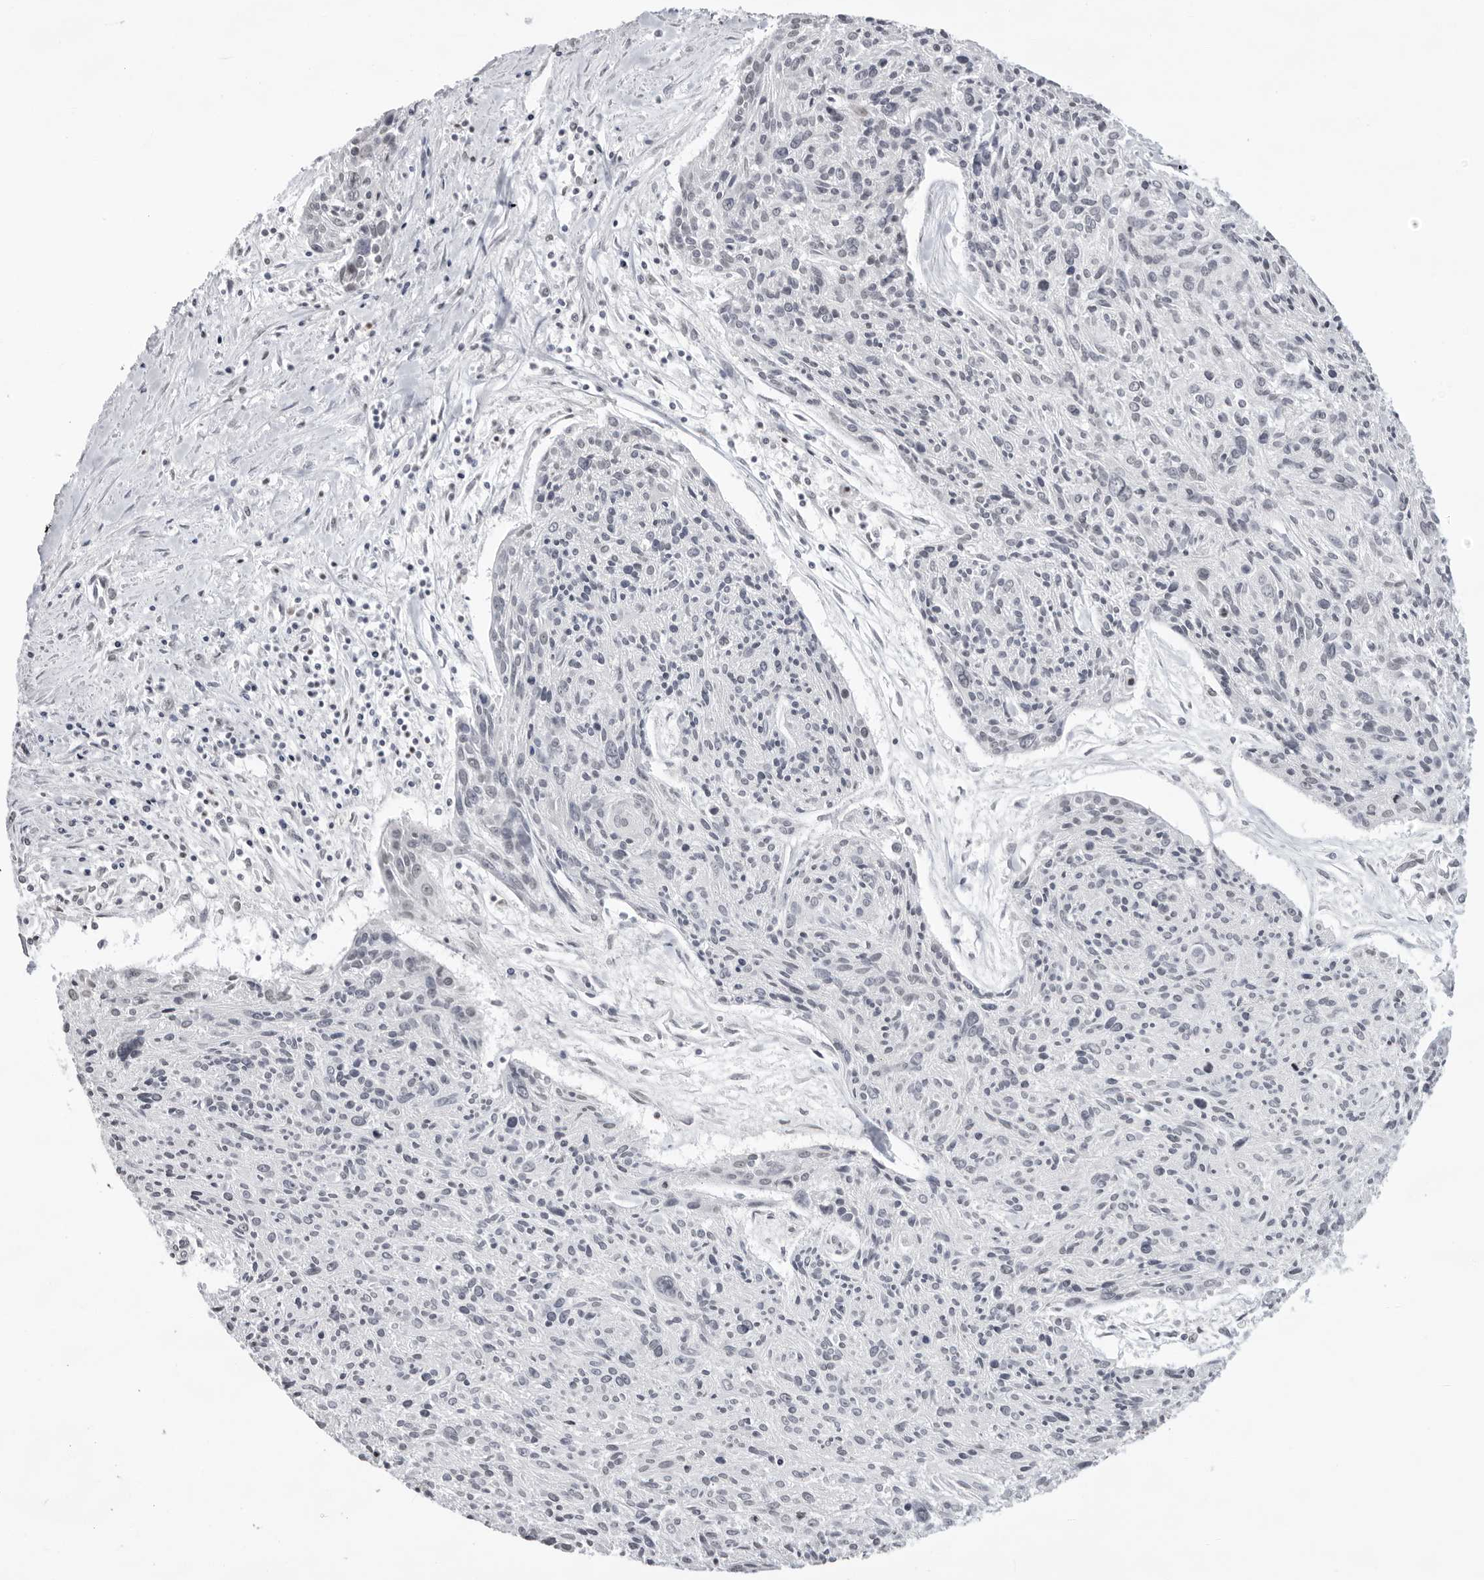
{"staining": {"intensity": "negative", "quantity": "none", "location": "none"}, "tissue": "cervical cancer", "cell_type": "Tumor cells", "image_type": "cancer", "snomed": [{"axis": "morphology", "description": "Squamous cell carcinoma, NOS"}, {"axis": "topography", "description": "Cervix"}], "caption": "IHC histopathology image of neoplastic tissue: human squamous cell carcinoma (cervical) stained with DAB reveals no significant protein positivity in tumor cells.", "gene": "CASP7", "patient": {"sex": "female", "age": 51}}